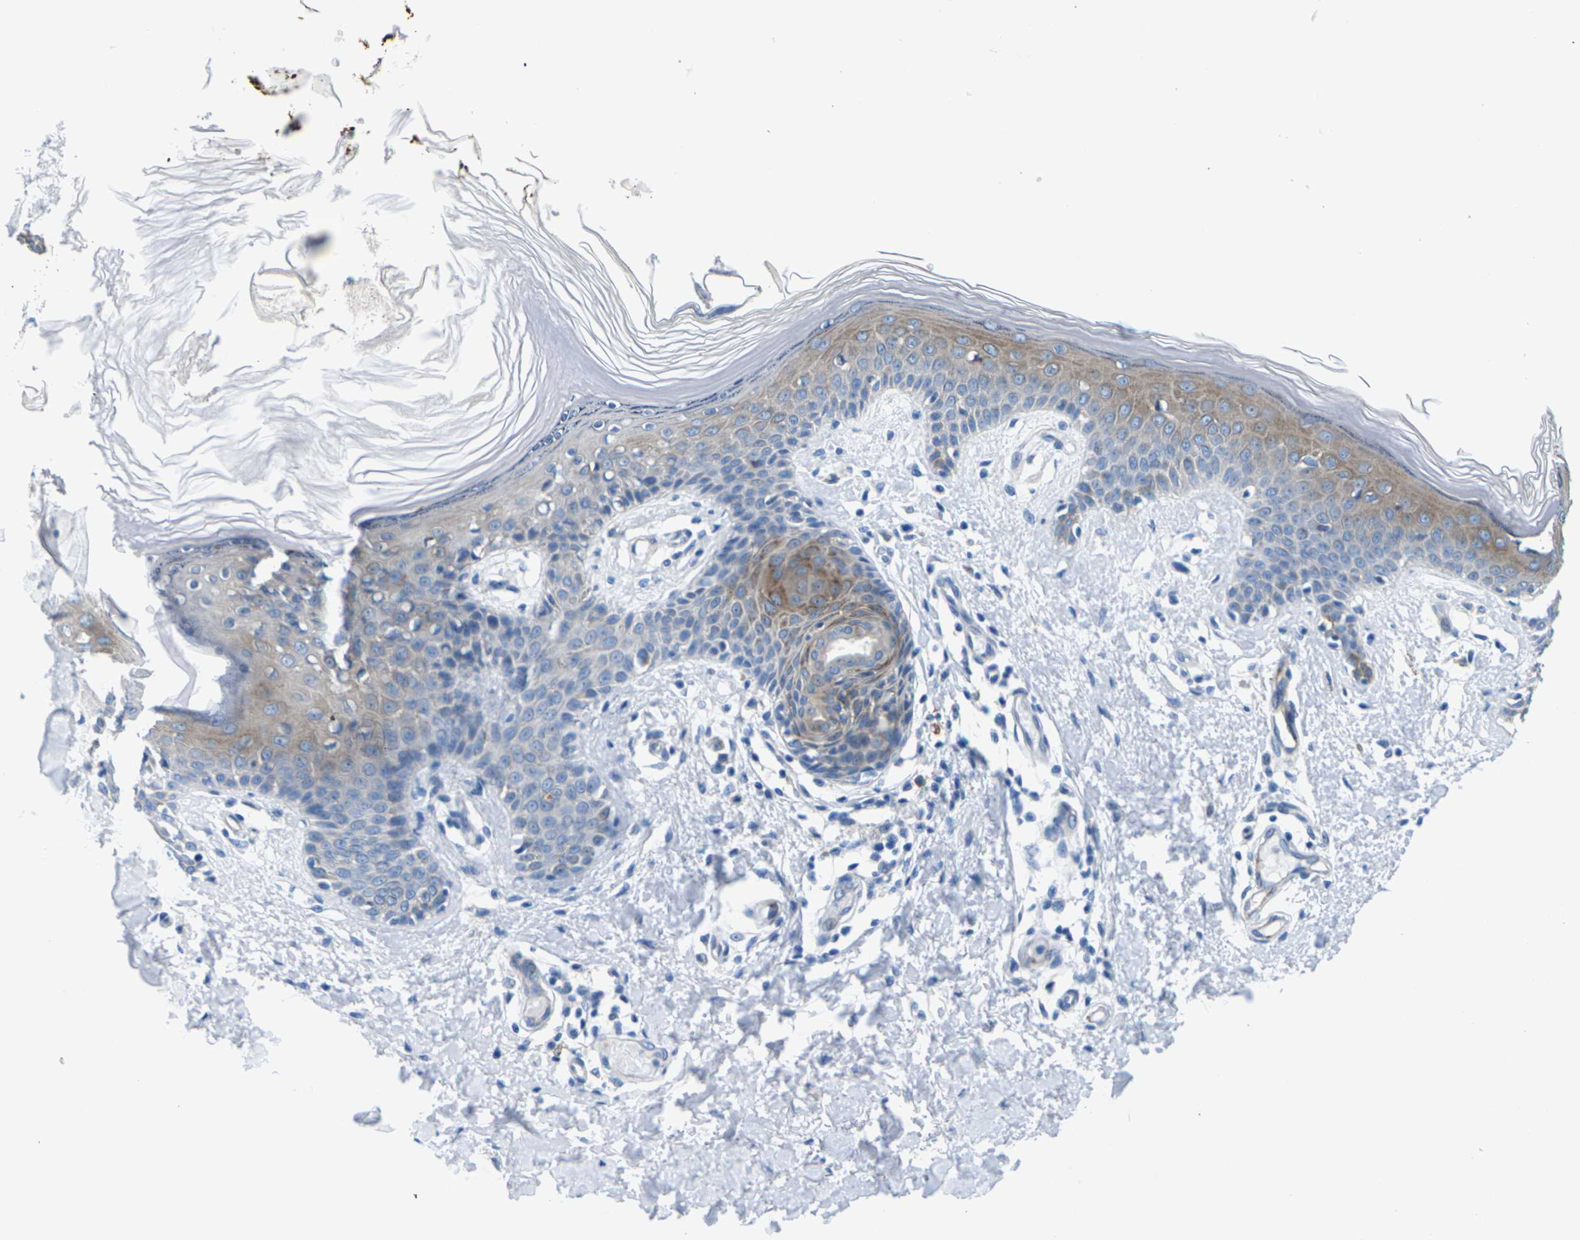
{"staining": {"intensity": "negative", "quantity": "none", "location": "none"}, "tissue": "skin", "cell_type": "Fibroblasts", "image_type": "normal", "snomed": [{"axis": "morphology", "description": "Normal tissue, NOS"}, {"axis": "topography", "description": "Skin"}], "caption": "High power microscopy image of an immunohistochemistry image of benign skin, revealing no significant expression in fibroblasts.", "gene": "SYNGR2", "patient": {"sex": "male", "age": 53}}